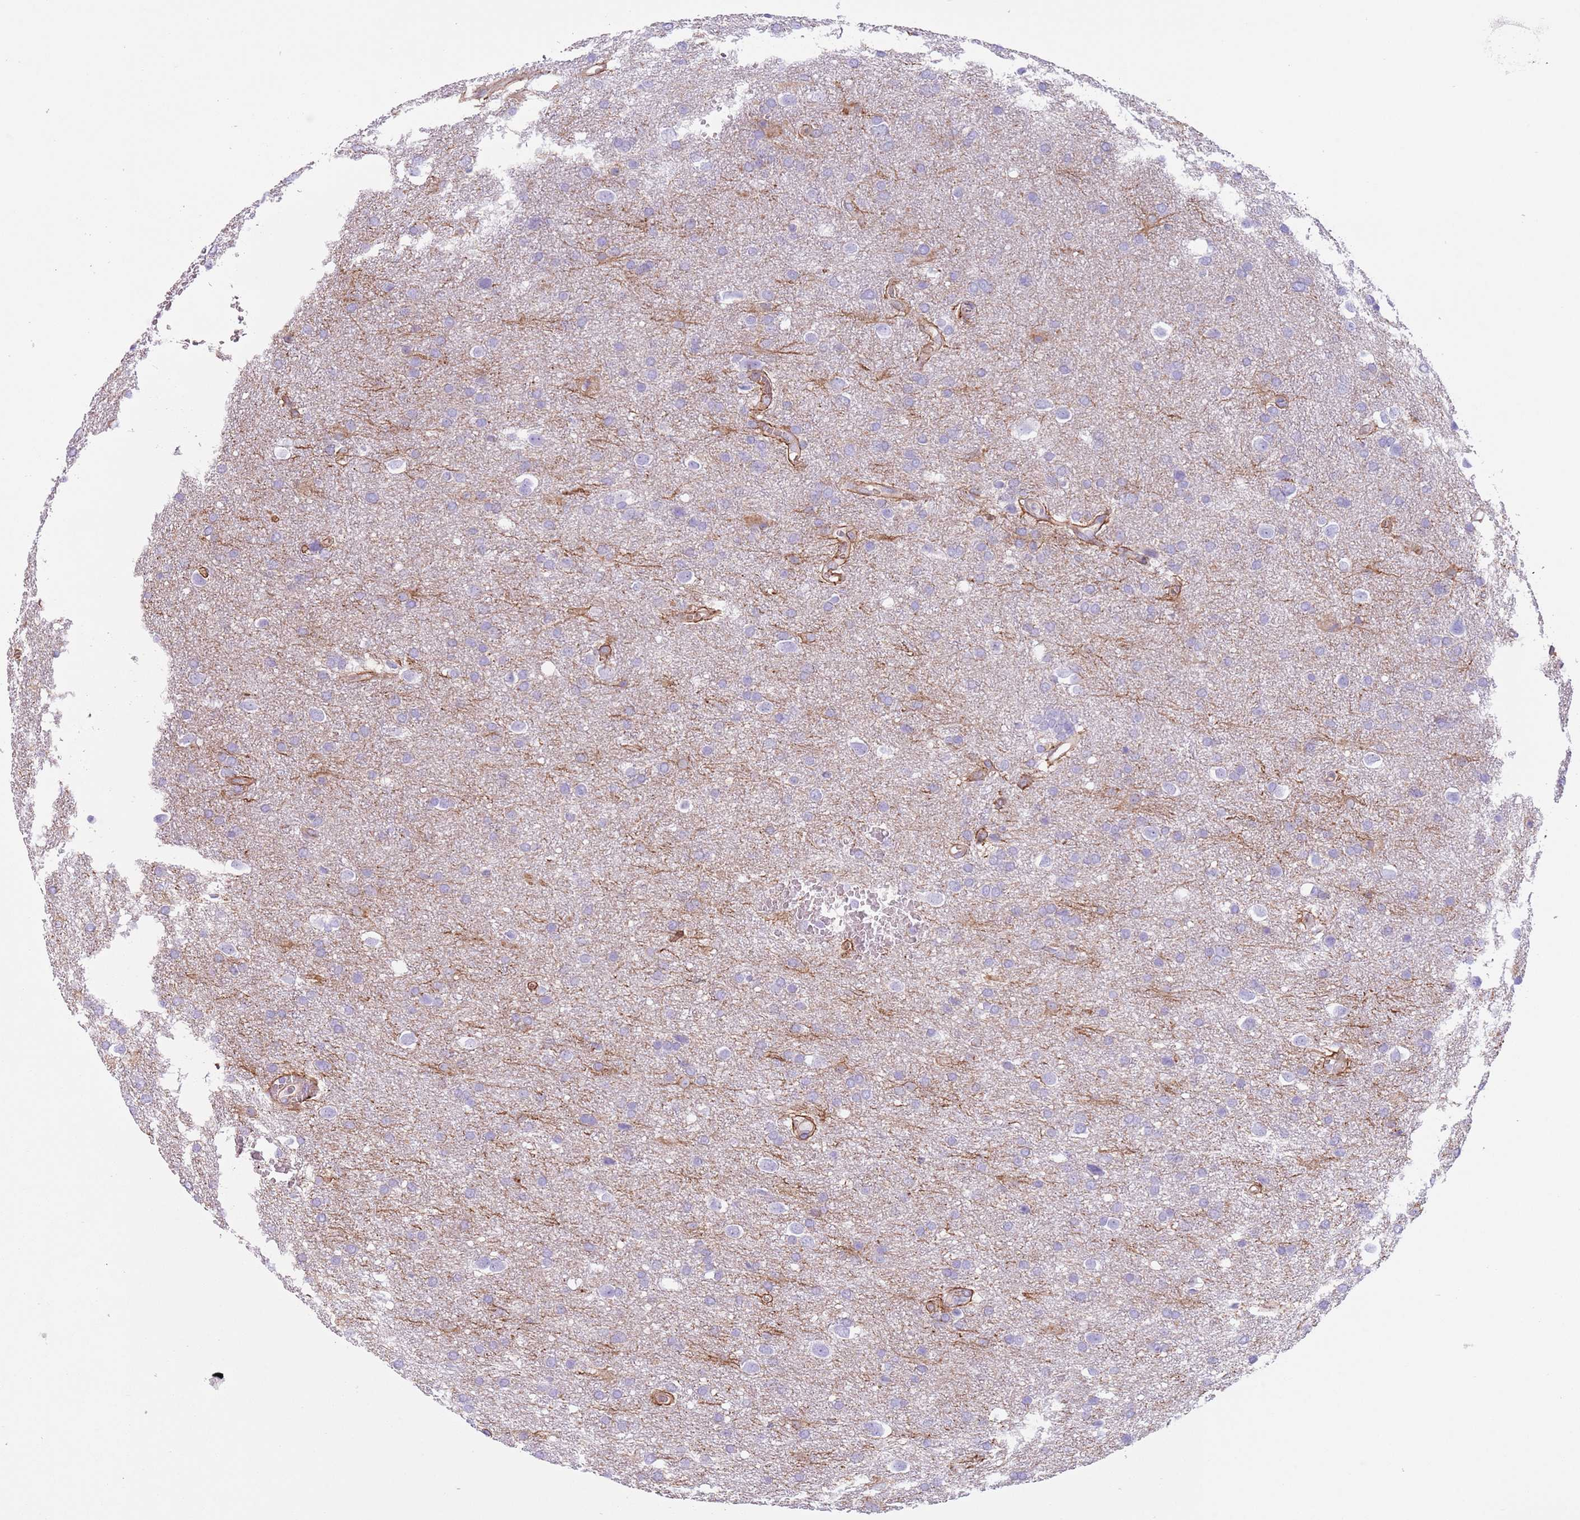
{"staining": {"intensity": "negative", "quantity": "none", "location": "none"}, "tissue": "glioma", "cell_type": "Tumor cells", "image_type": "cancer", "snomed": [{"axis": "morphology", "description": "Glioma, malignant, Low grade"}, {"axis": "topography", "description": "Brain"}], "caption": "IHC of malignant low-grade glioma reveals no staining in tumor cells.", "gene": "RBP3", "patient": {"sex": "female", "age": 32}}